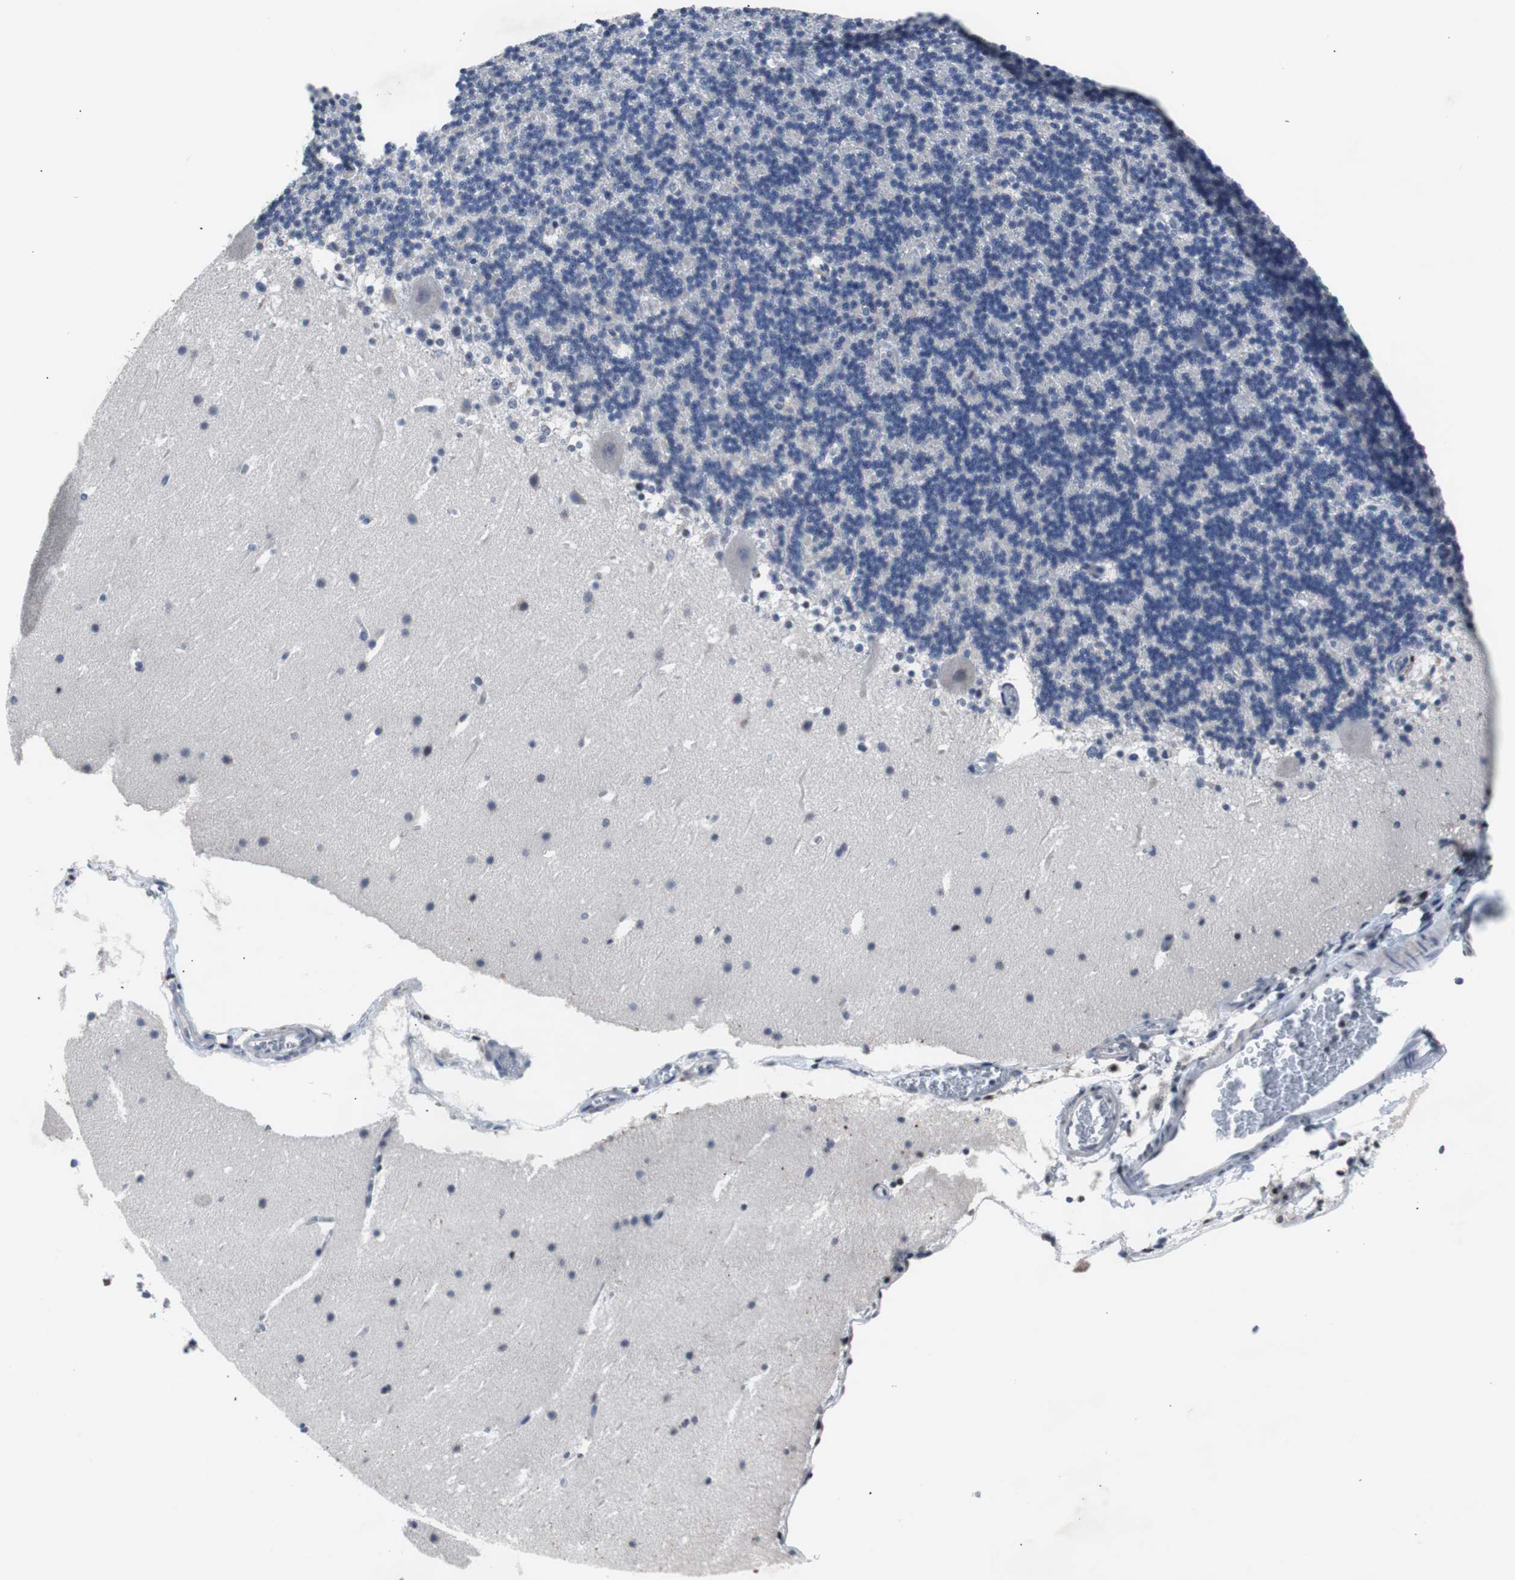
{"staining": {"intensity": "negative", "quantity": "none", "location": "none"}, "tissue": "cerebellum", "cell_type": "Cells in granular layer", "image_type": "normal", "snomed": [{"axis": "morphology", "description": "Normal tissue, NOS"}, {"axis": "topography", "description": "Cerebellum"}], "caption": "IHC image of normal cerebellum stained for a protein (brown), which demonstrates no staining in cells in granular layer.", "gene": "RBM47", "patient": {"sex": "male", "age": 45}}